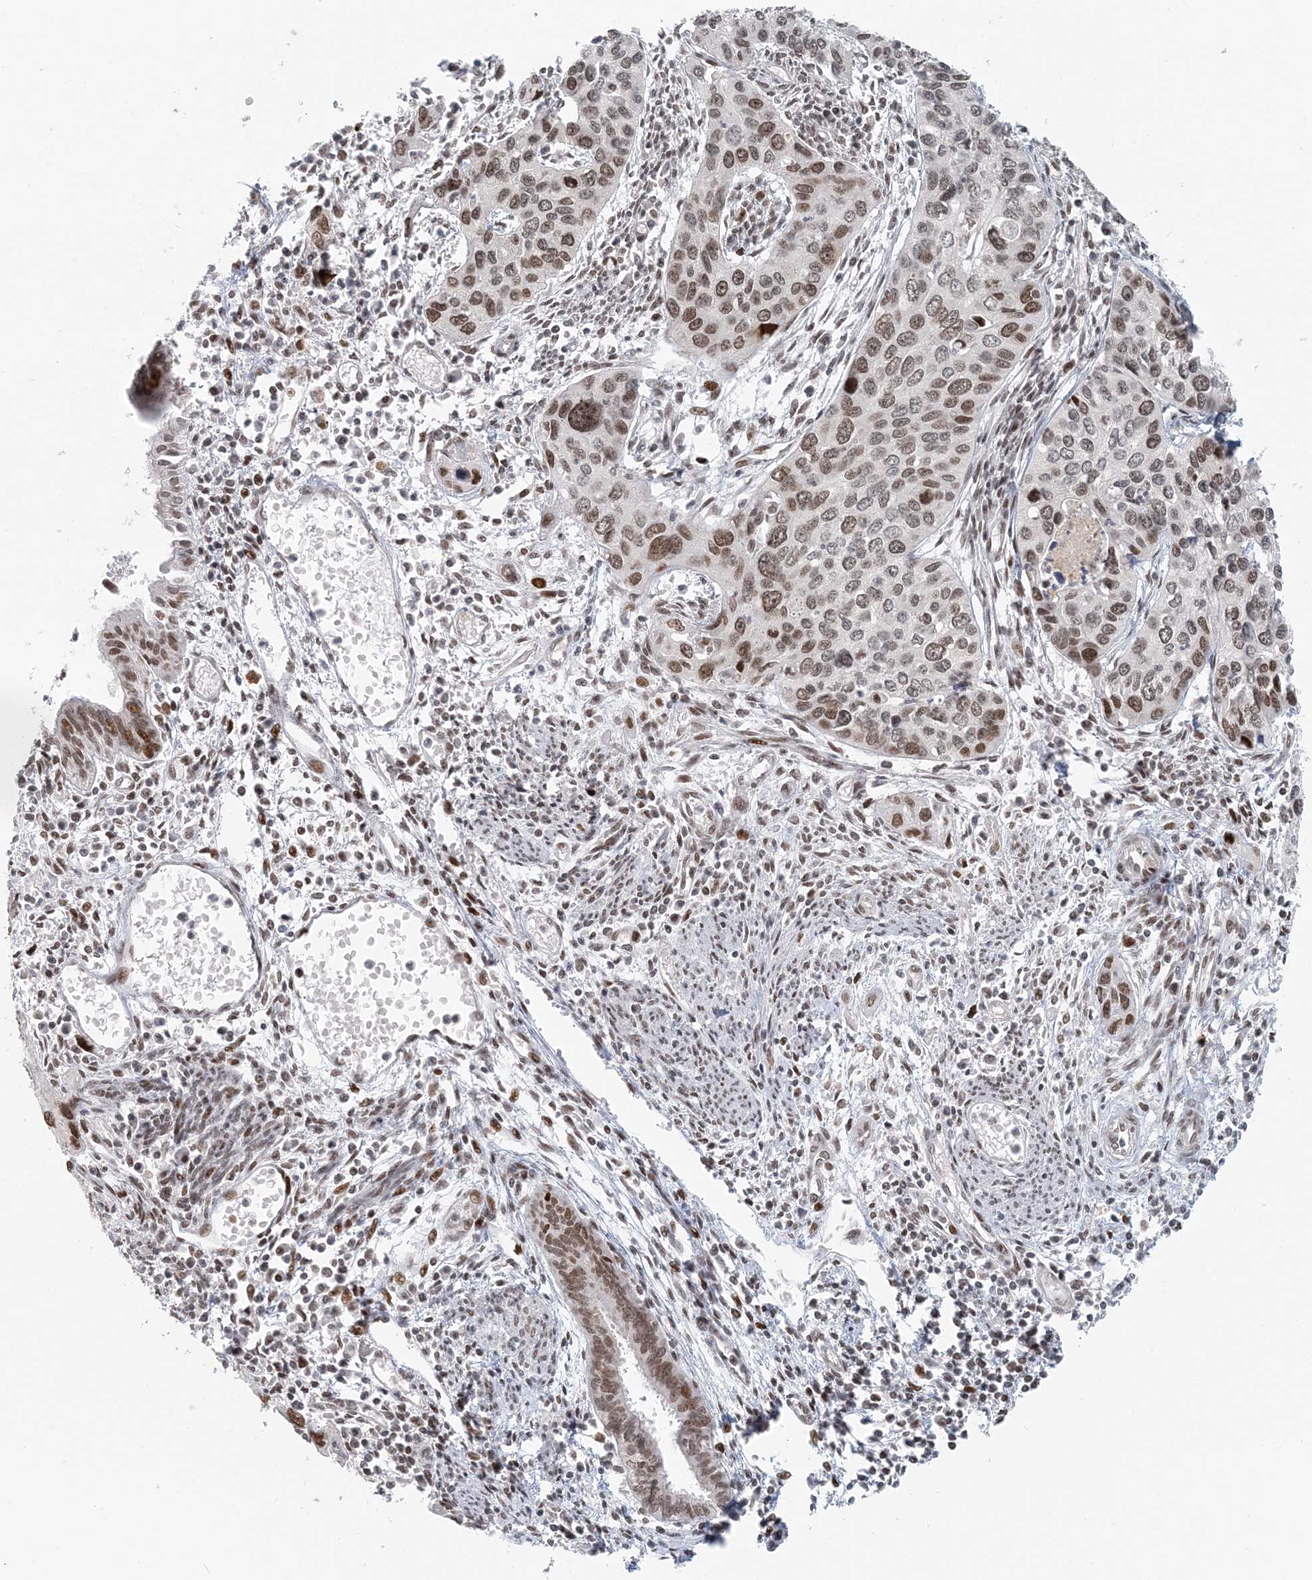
{"staining": {"intensity": "moderate", "quantity": ">75%", "location": "nuclear"}, "tissue": "cervical cancer", "cell_type": "Tumor cells", "image_type": "cancer", "snomed": [{"axis": "morphology", "description": "Squamous cell carcinoma, NOS"}, {"axis": "topography", "description": "Cervix"}], "caption": "Cervical squamous cell carcinoma stained with IHC demonstrates moderate nuclear staining in approximately >75% of tumor cells.", "gene": "BAZ1B", "patient": {"sex": "female", "age": 55}}